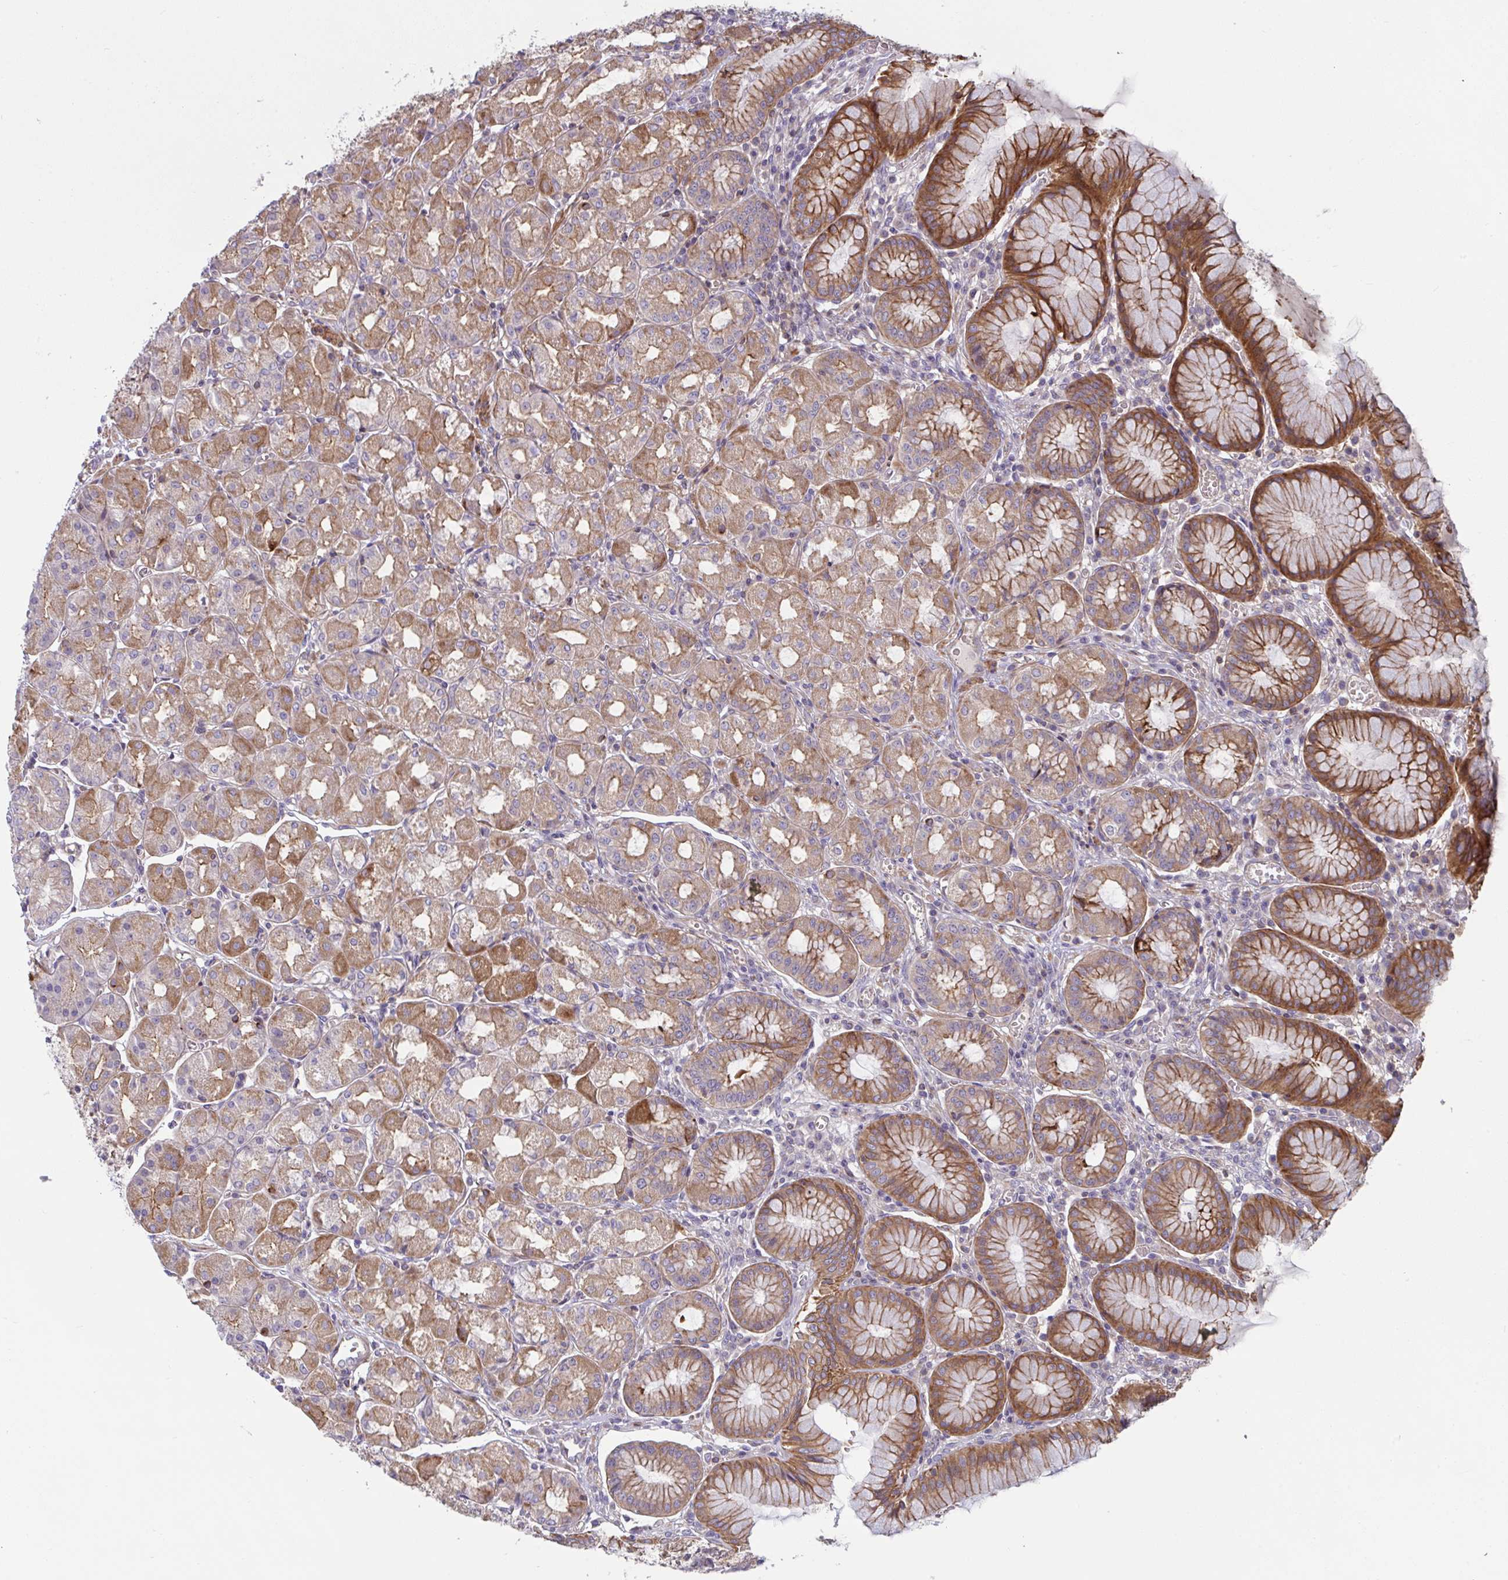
{"staining": {"intensity": "moderate", "quantity": ">75%", "location": "cytoplasmic/membranous"}, "tissue": "stomach", "cell_type": "Glandular cells", "image_type": "normal", "snomed": [{"axis": "morphology", "description": "Normal tissue, NOS"}, {"axis": "topography", "description": "Stomach"}], "caption": "Protein staining demonstrates moderate cytoplasmic/membranous expression in about >75% of glandular cells in normal stomach.", "gene": "TANK", "patient": {"sex": "male", "age": 55}}